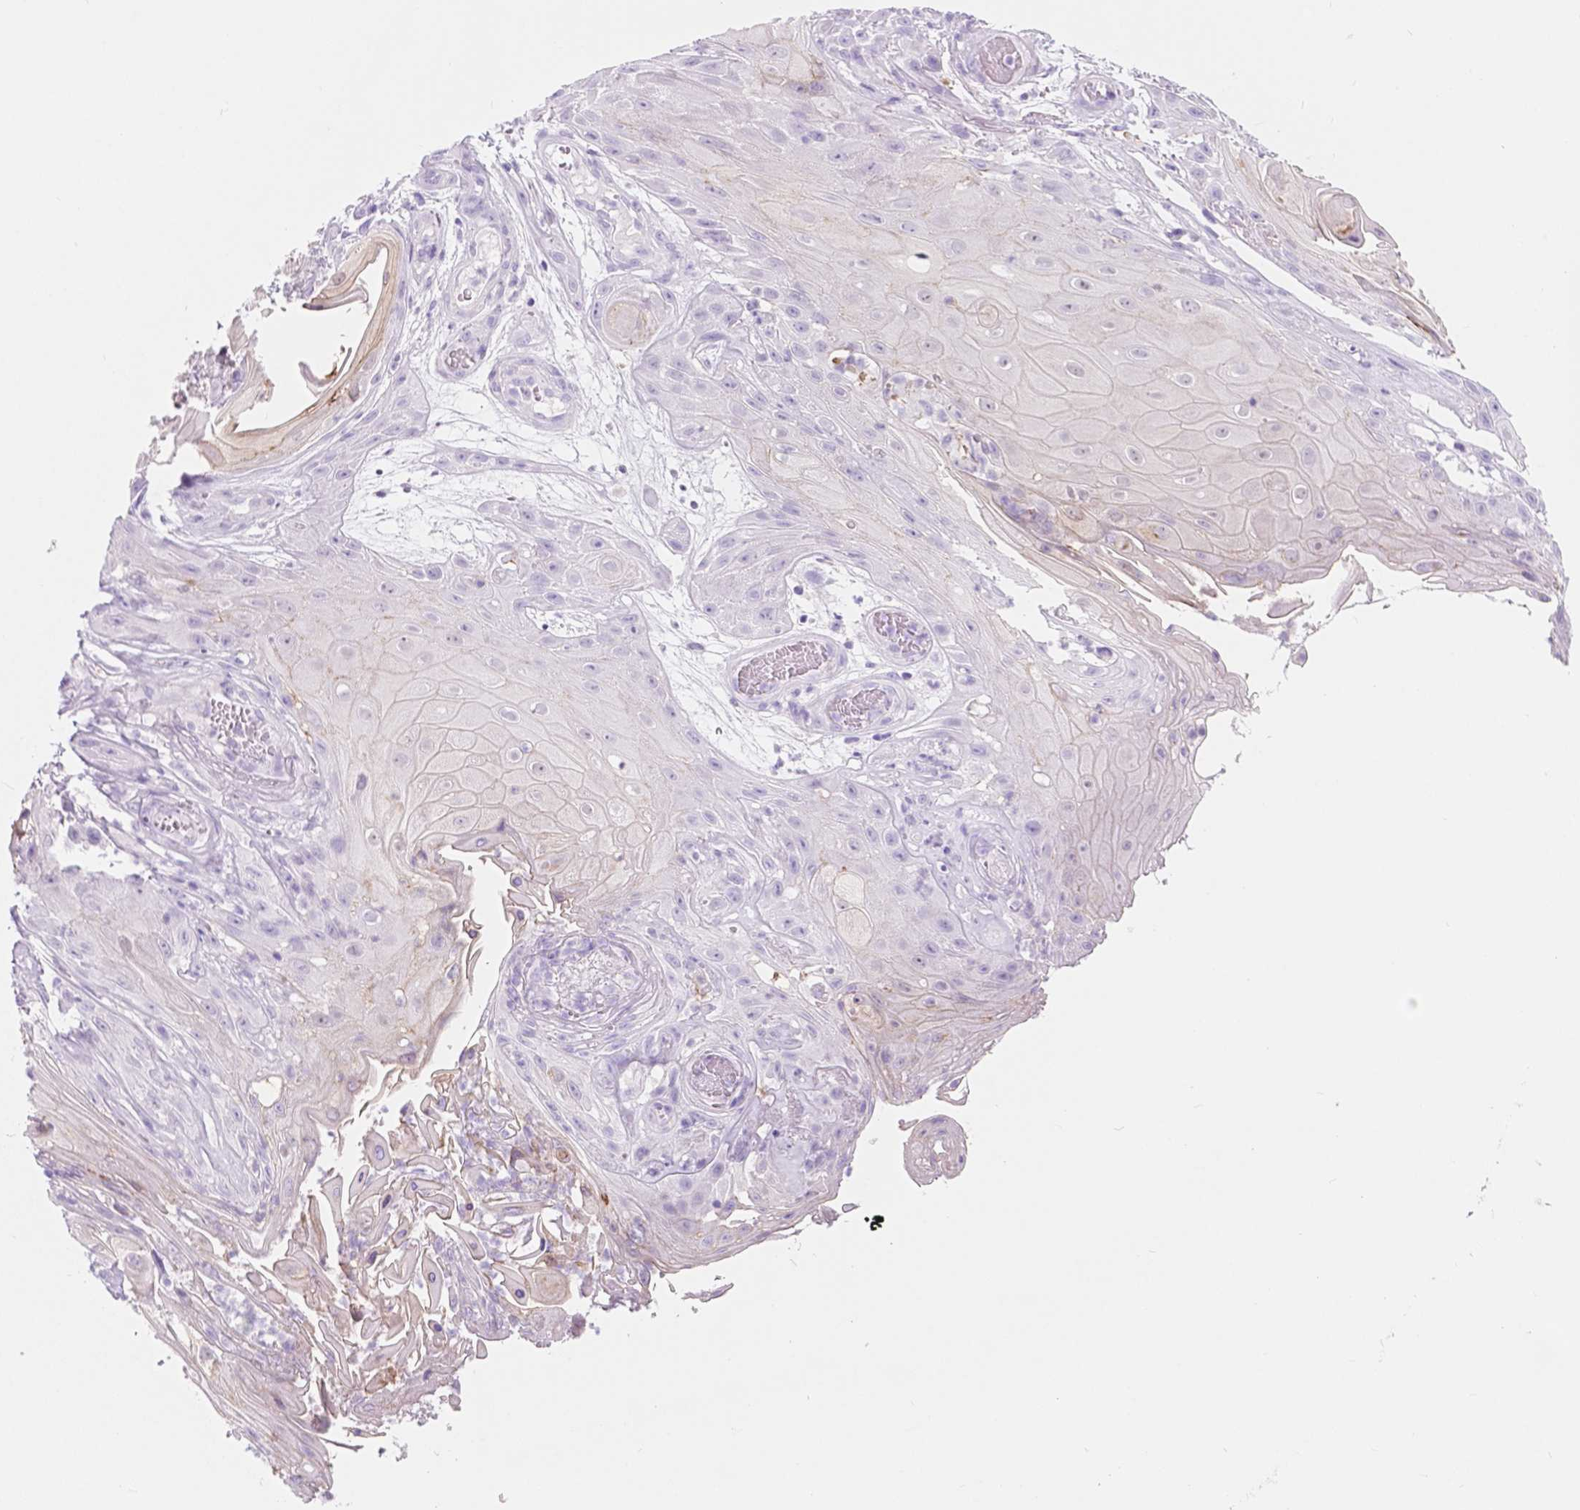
{"staining": {"intensity": "negative", "quantity": "none", "location": "none"}, "tissue": "skin cancer", "cell_type": "Tumor cells", "image_type": "cancer", "snomed": [{"axis": "morphology", "description": "Squamous cell carcinoma, NOS"}, {"axis": "topography", "description": "Skin"}], "caption": "Protein analysis of squamous cell carcinoma (skin) displays no significant expression in tumor cells. The staining was performed using DAB (3,3'-diaminobenzidine) to visualize the protein expression in brown, while the nuclei were stained in blue with hematoxylin (Magnification: 20x).", "gene": "CUZD1", "patient": {"sex": "male", "age": 62}}